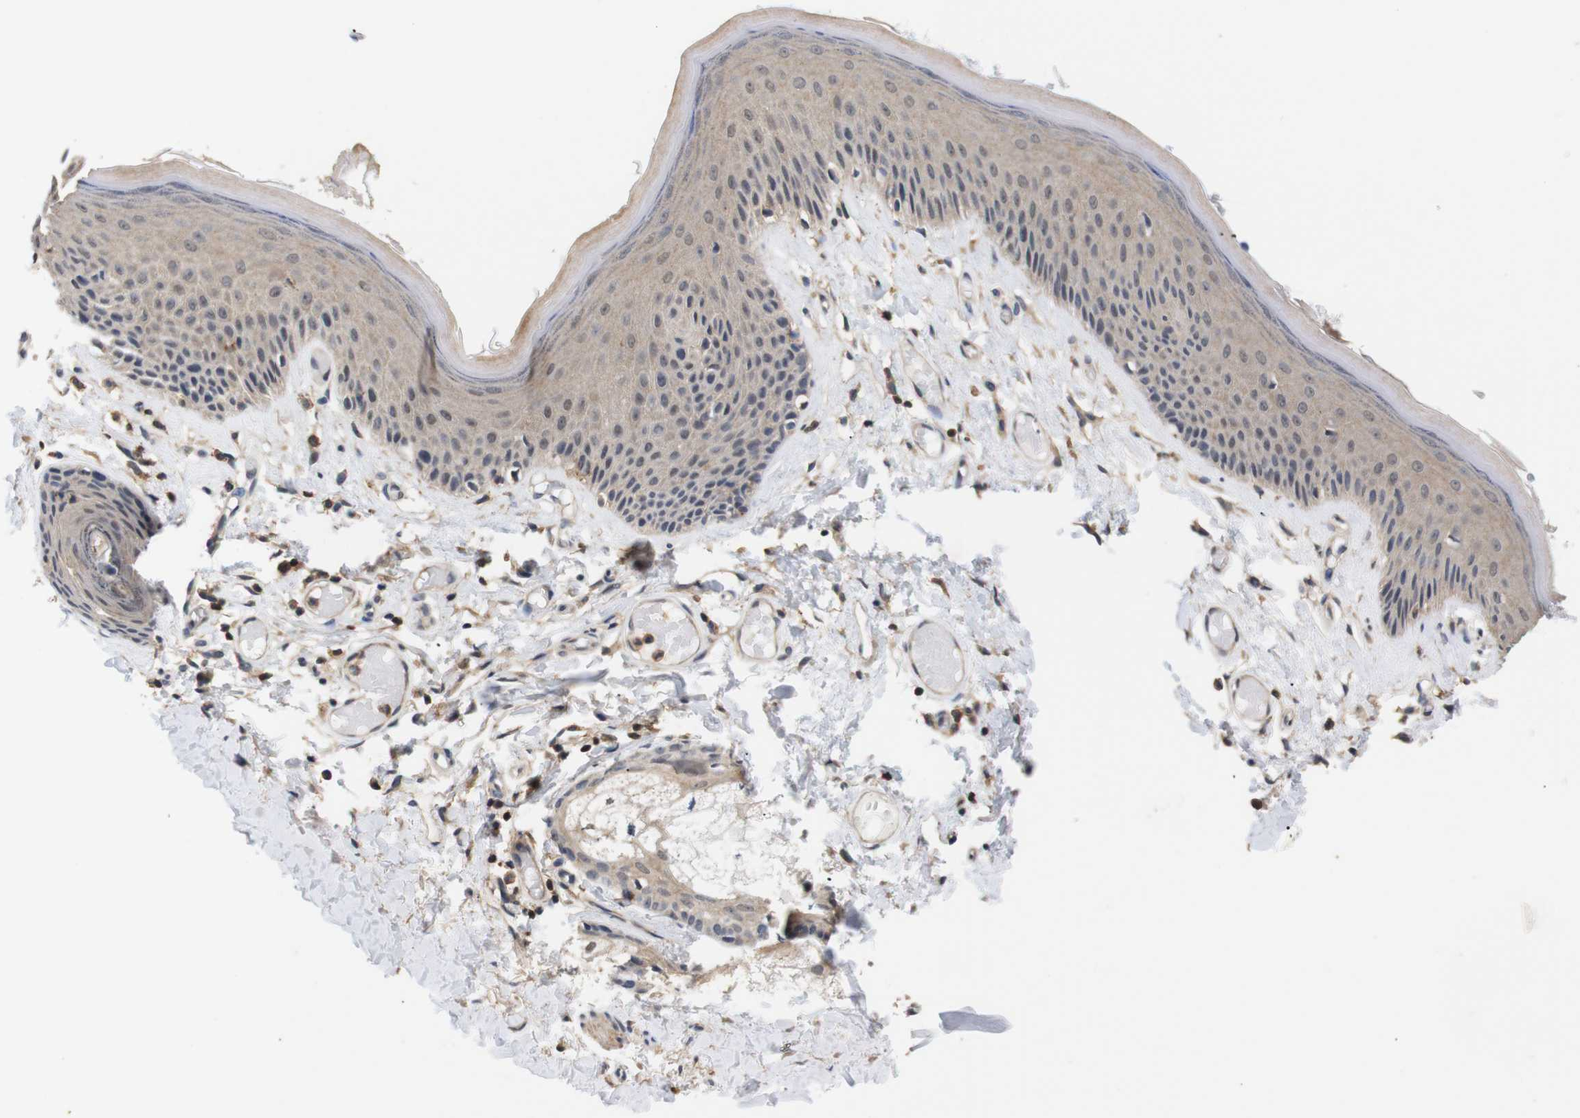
{"staining": {"intensity": "weak", "quantity": "<25%", "location": "cytoplasmic/membranous"}, "tissue": "skin", "cell_type": "Epidermal cells", "image_type": "normal", "snomed": [{"axis": "morphology", "description": "Normal tissue, NOS"}, {"axis": "topography", "description": "Vulva"}], "caption": "Epidermal cells show no significant protein expression in benign skin. Brightfield microscopy of immunohistochemistry stained with DAB (brown) and hematoxylin (blue), captured at high magnification.", "gene": "BRWD3", "patient": {"sex": "female", "age": 73}}